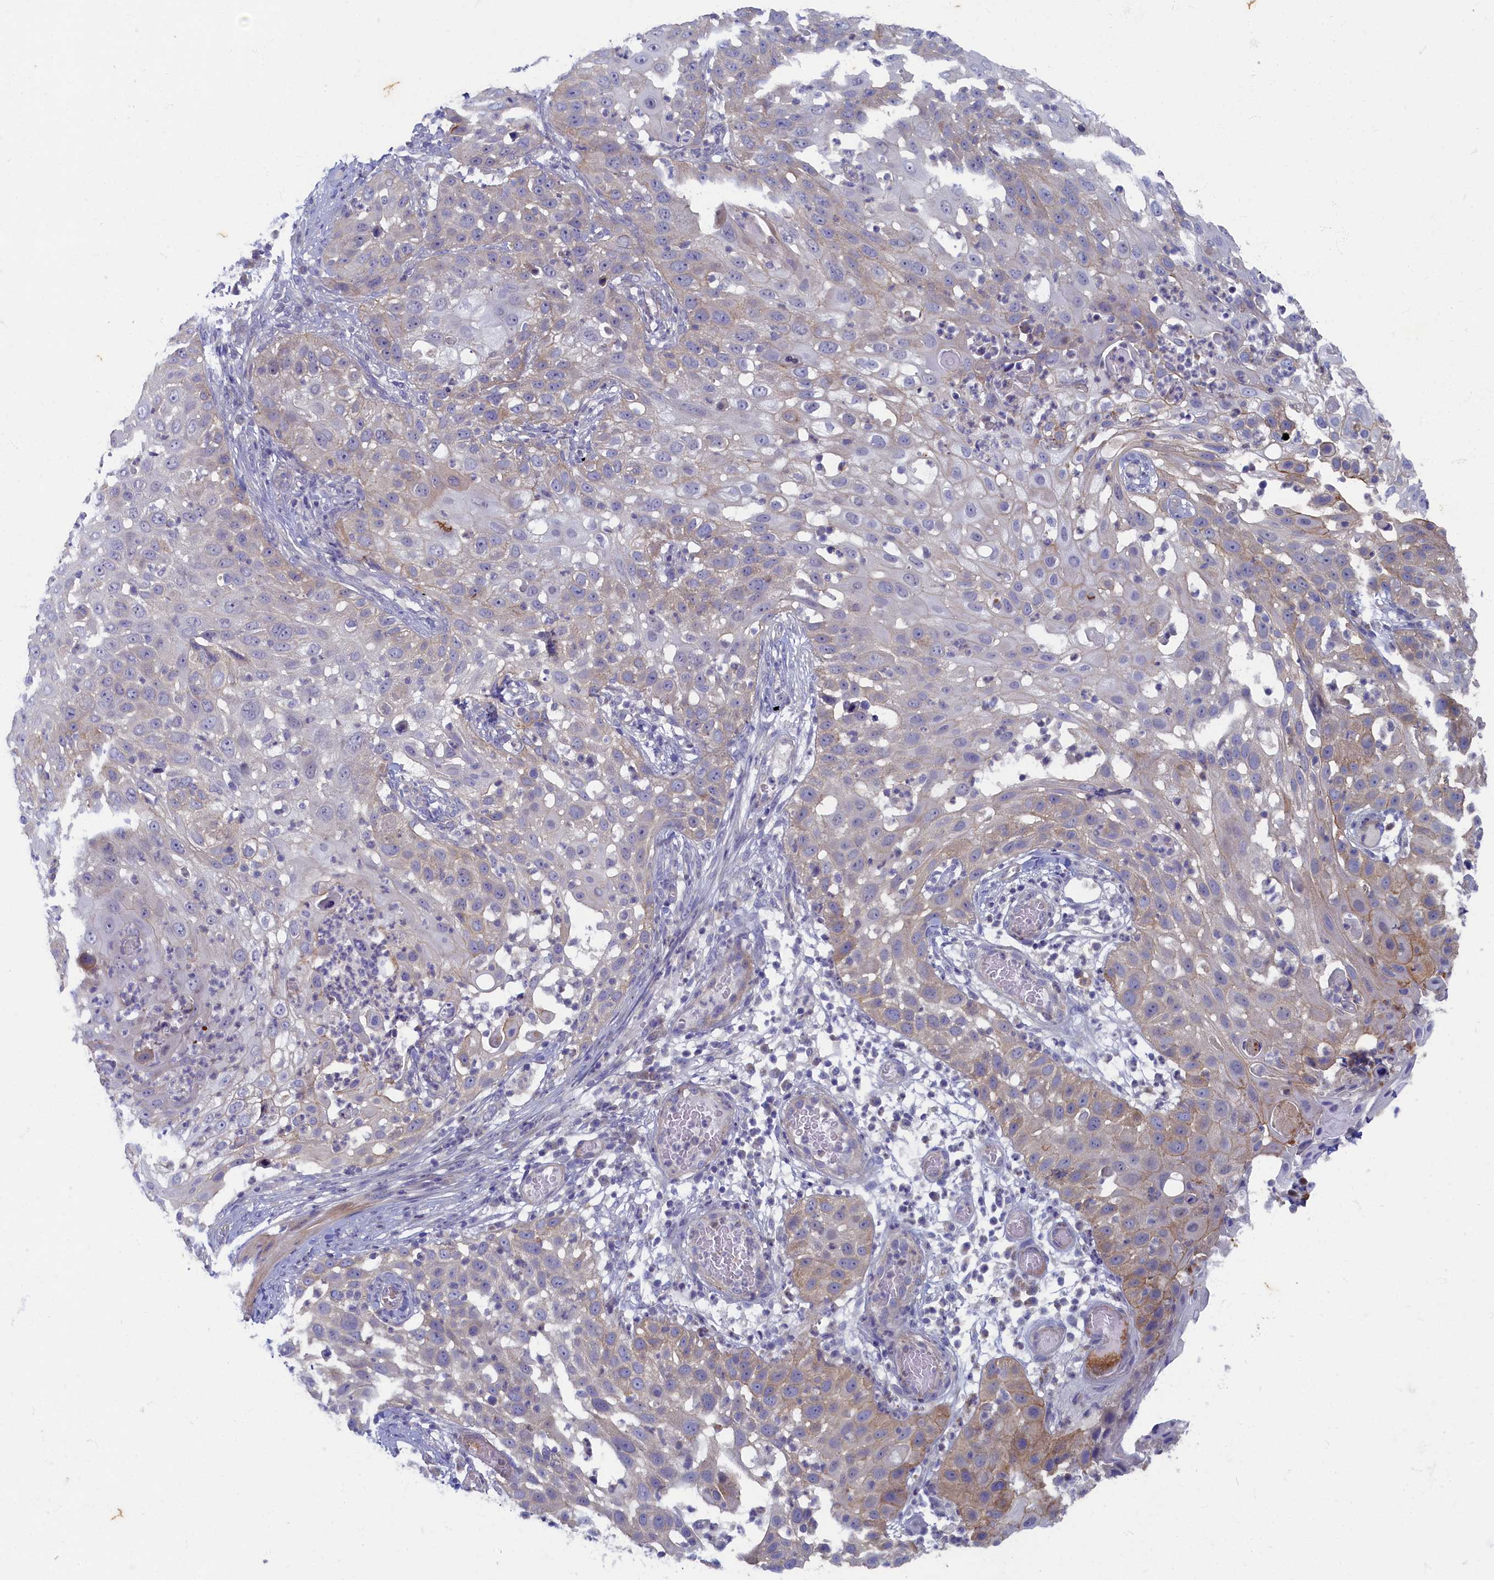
{"staining": {"intensity": "negative", "quantity": "none", "location": "none"}, "tissue": "skin cancer", "cell_type": "Tumor cells", "image_type": "cancer", "snomed": [{"axis": "morphology", "description": "Squamous cell carcinoma, NOS"}, {"axis": "topography", "description": "Skin"}], "caption": "The IHC image has no significant staining in tumor cells of squamous cell carcinoma (skin) tissue.", "gene": "WDR59", "patient": {"sex": "female", "age": 44}}